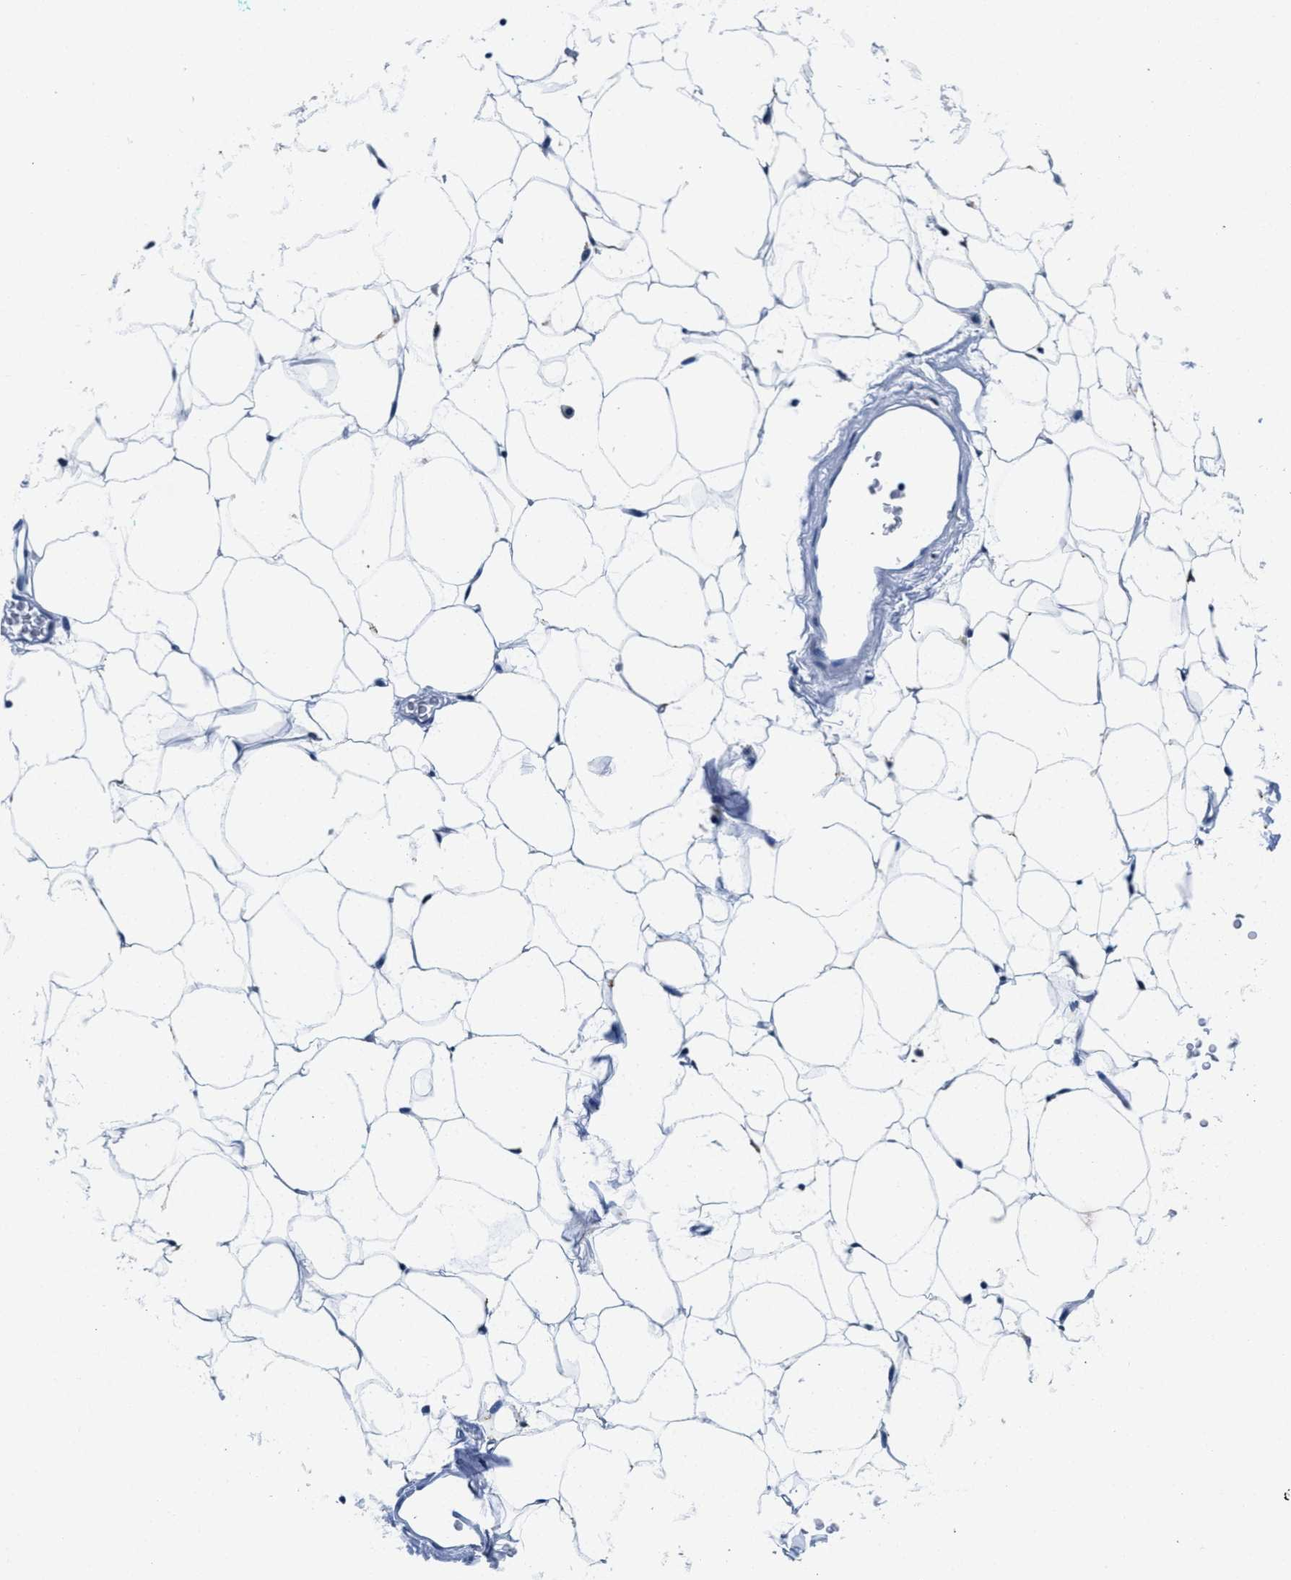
{"staining": {"intensity": "negative", "quantity": "none", "location": "none"}, "tissue": "adipose tissue", "cell_type": "Adipocytes", "image_type": "normal", "snomed": [{"axis": "morphology", "description": "Normal tissue, NOS"}, {"axis": "topography", "description": "Breast"}, {"axis": "topography", "description": "Soft tissue"}], "caption": "Human adipose tissue stained for a protein using IHC reveals no expression in adipocytes.", "gene": "HS3ST2", "patient": {"sex": "female", "age": 75}}